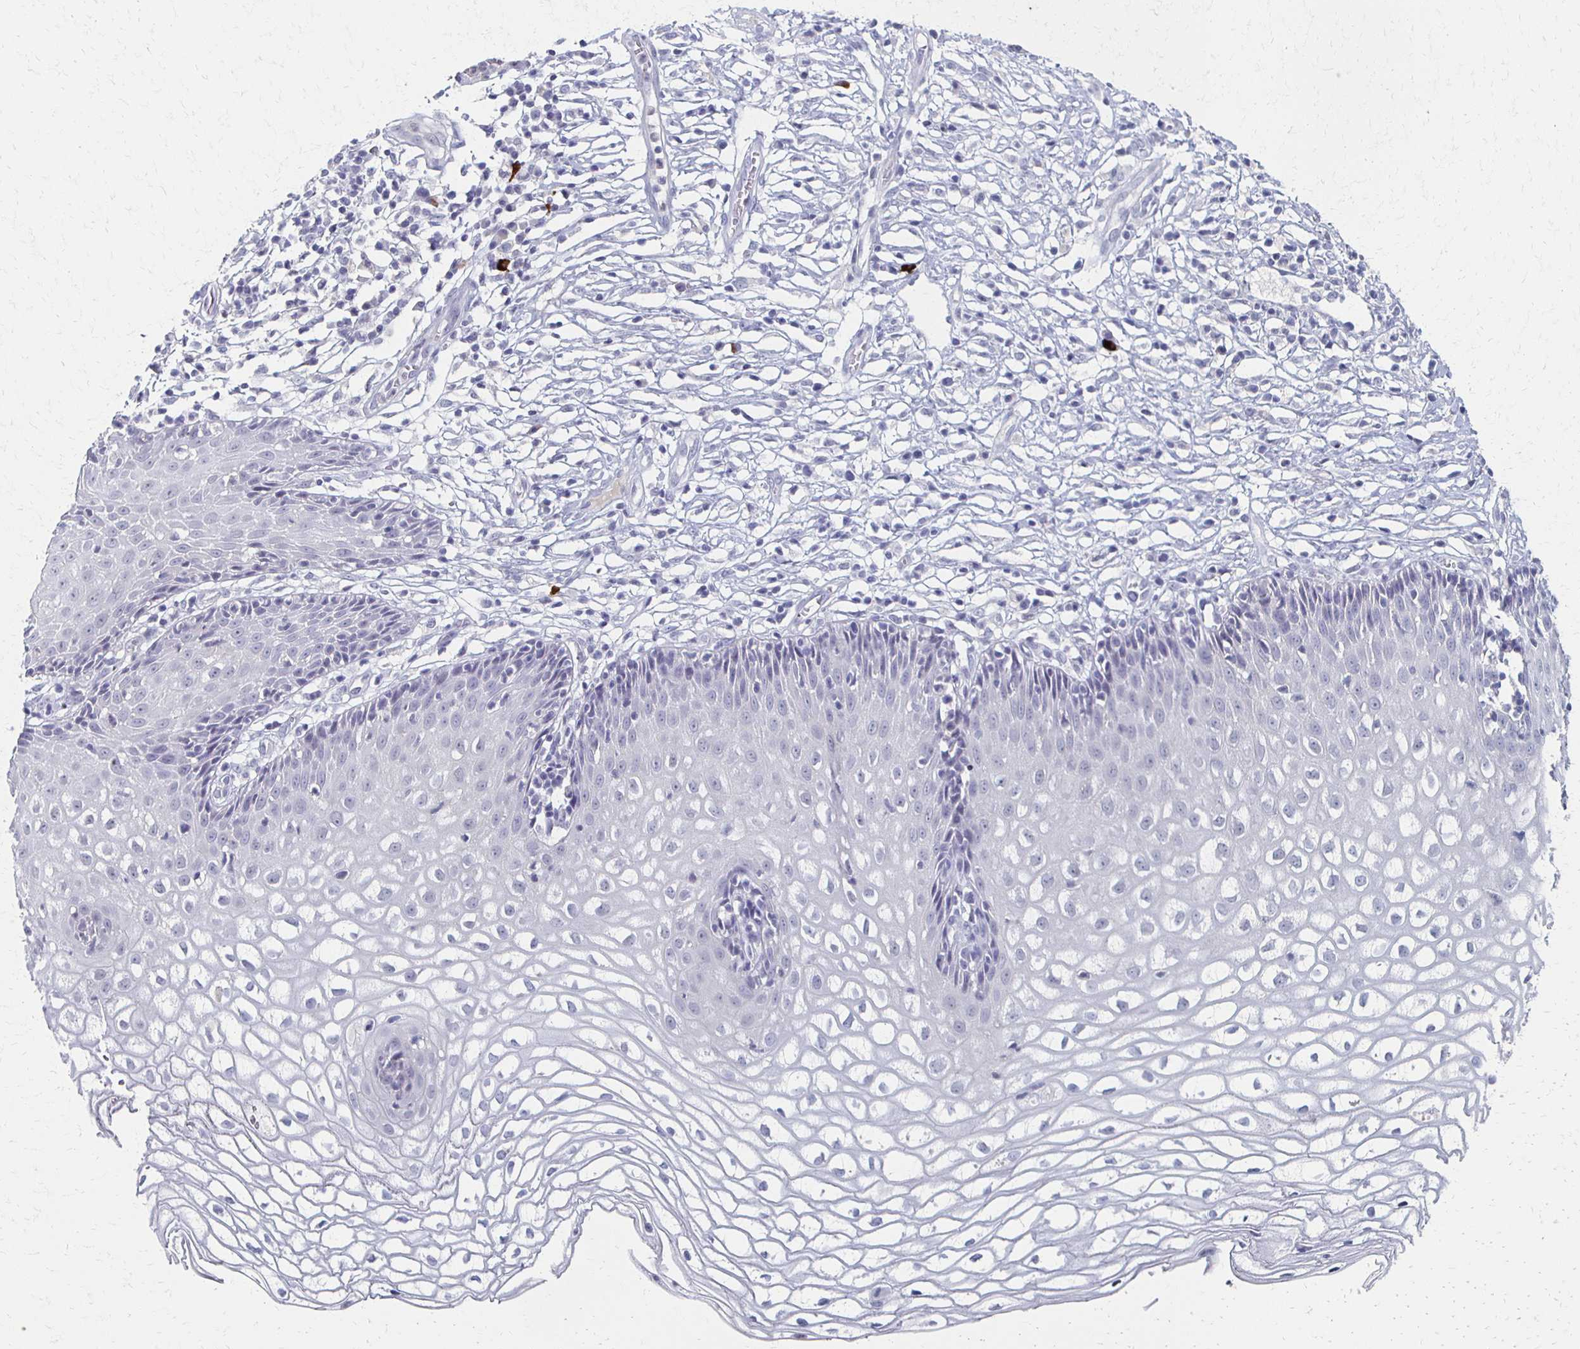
{"staining": {"intensity": "negative", "quantity": "none", "location": "none"}, "tissue": "cervix", "cell_type": "Glandular cells", "image_type": "normal", "snomed": [{"axis": "morphology", "description": "Normal tissue, NOS"}, {"axis": "topography", "description": "Cervix"}], "caption": "IHC histopathology image of benign human cervix stained for a protein (brown), which shows no positivity in glandular cells.", "gene": "CXCR2", "patient": {"sex": "female", "age": 36}}